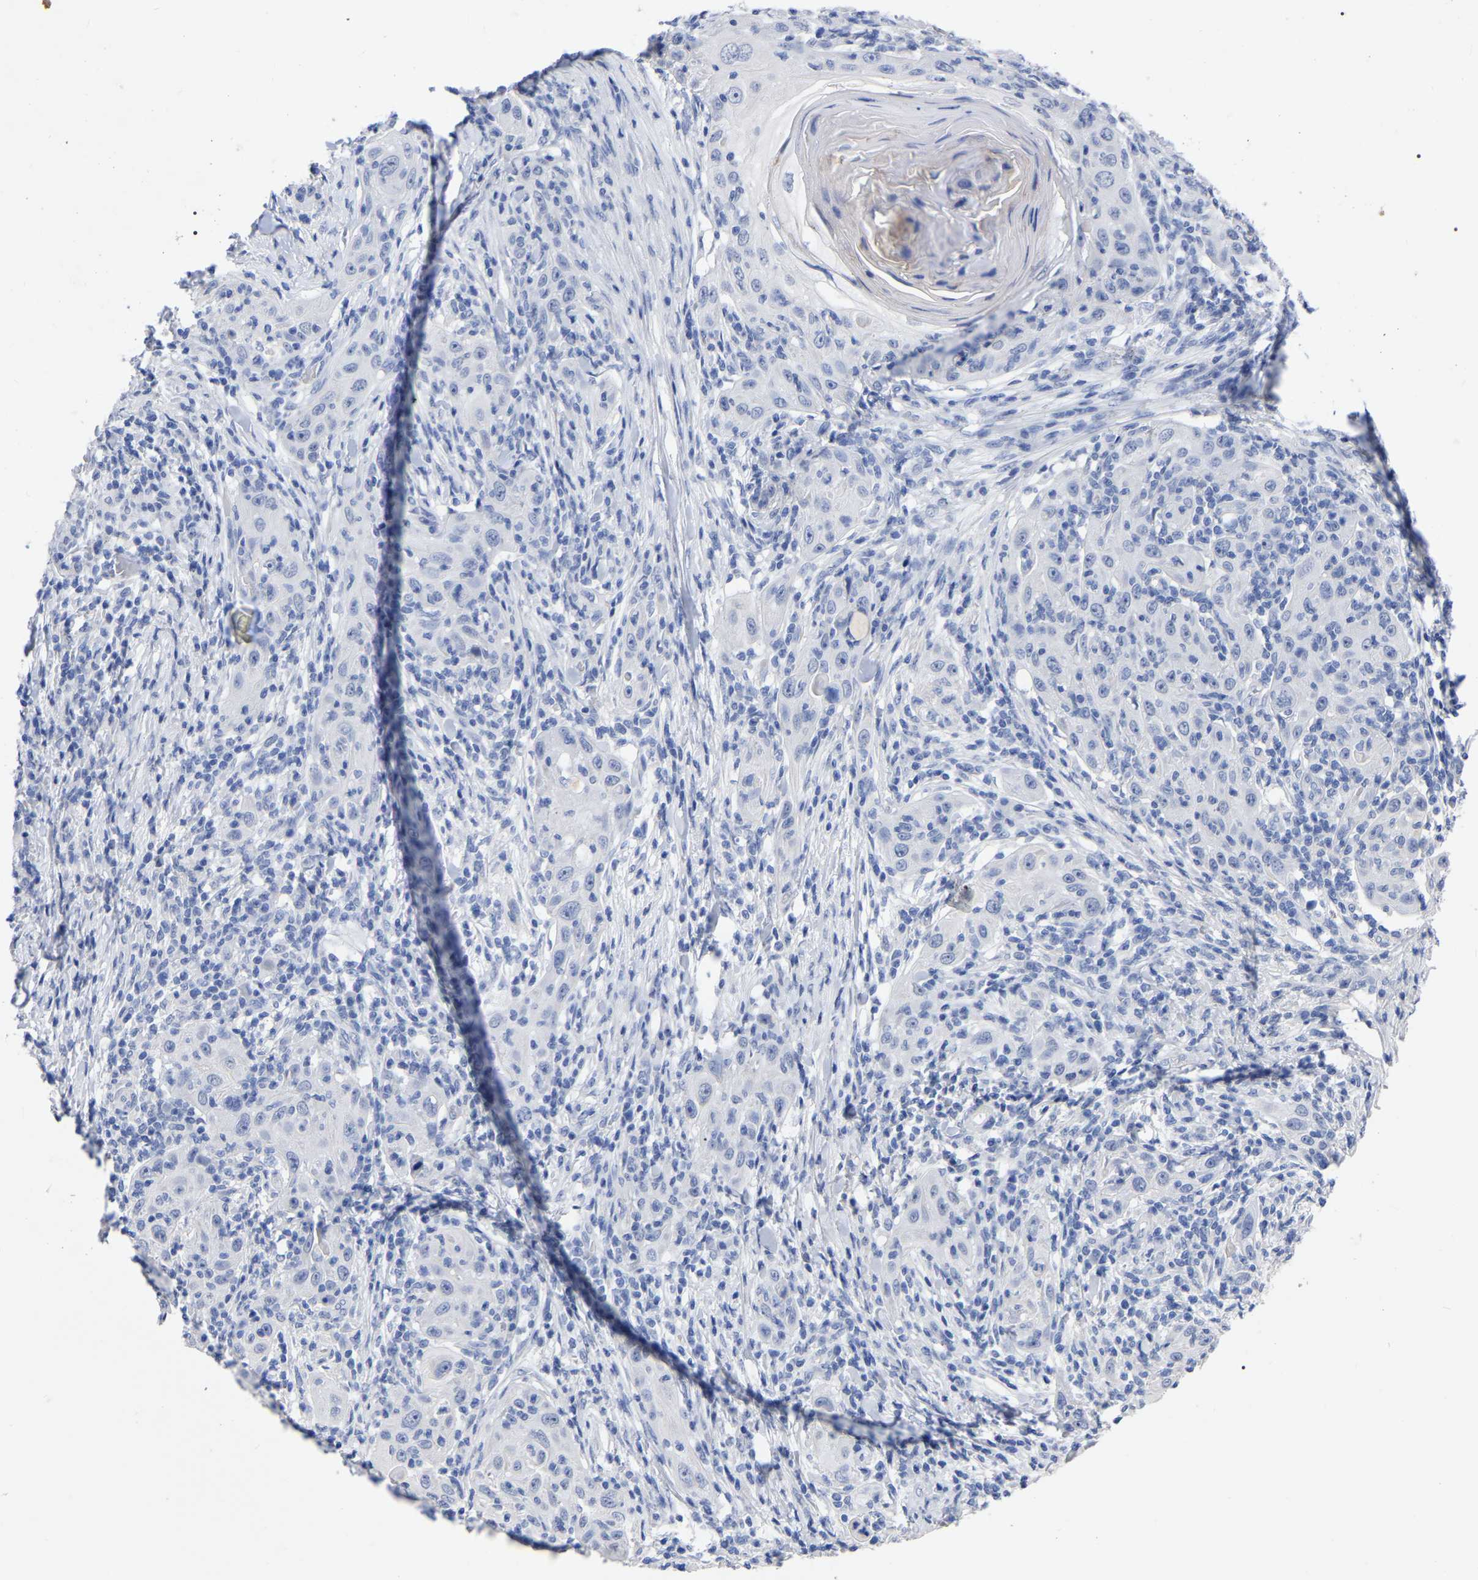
{"staining": {"intensity": "negative", "quantity": "none", "location": "none"}, "tissue": "skin cancer", "cell_type": "Tumor cells", "image_type": "cancer", "snomed": [{"axis": "morphology", "description": "Squamous cell carcinoma, NOS"}, {"axis": "topography", "description": "Skin"}], "caption": "Micrograph shows no significant protein positivity in tumor cells of skin cancer (squamous cell carcinoma).", "gene": "ANXA13", "patient": {"sex": "female", "age": 88}}